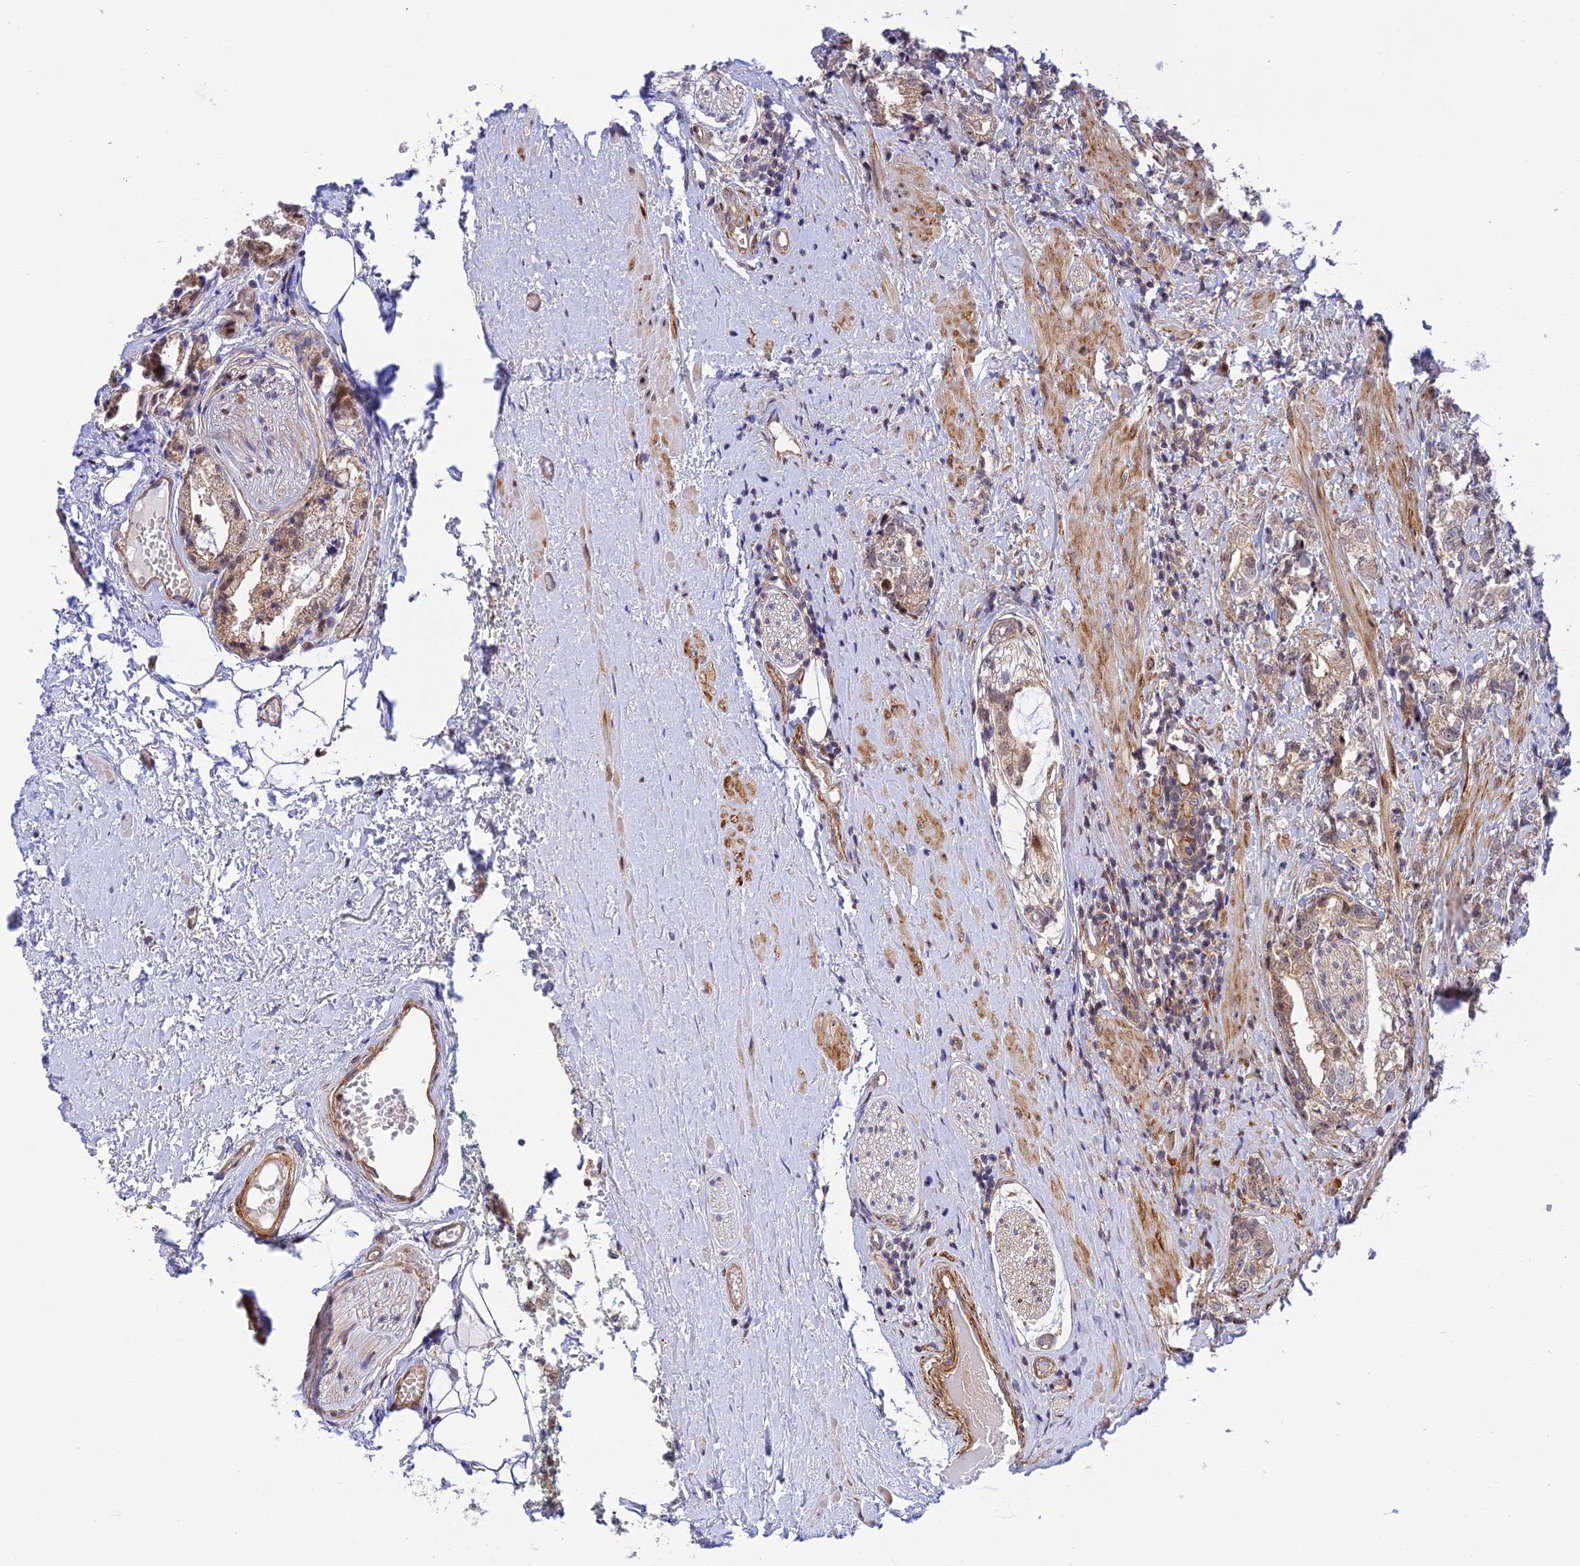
{"staining": {"intensity": "weak", "quantity": "25%-75%", "location": "cytoplasmic/membranous,nuclear"}, "tissue": "prostate cancer", "cell_type": "Tumor cells", "image_type": "cancer", "snomed": [{"axis": "morphology", "description": "Adenocarcinoma, High grade"}, {"axis": "topography", "description": "Prostate"}], "caption": "This image displays prostate cancer (adenocarcinoma (high-grade)) stained with immunohistochemistry (IHC) to label a protein in brown. The cytoplasmic/membranous and nuclear of tumor cells show weak positivity for the protein. Nuclei are counter-stained blue.", "gene": "ZNF584", "patient": {"sex": "male", "age": 69}}